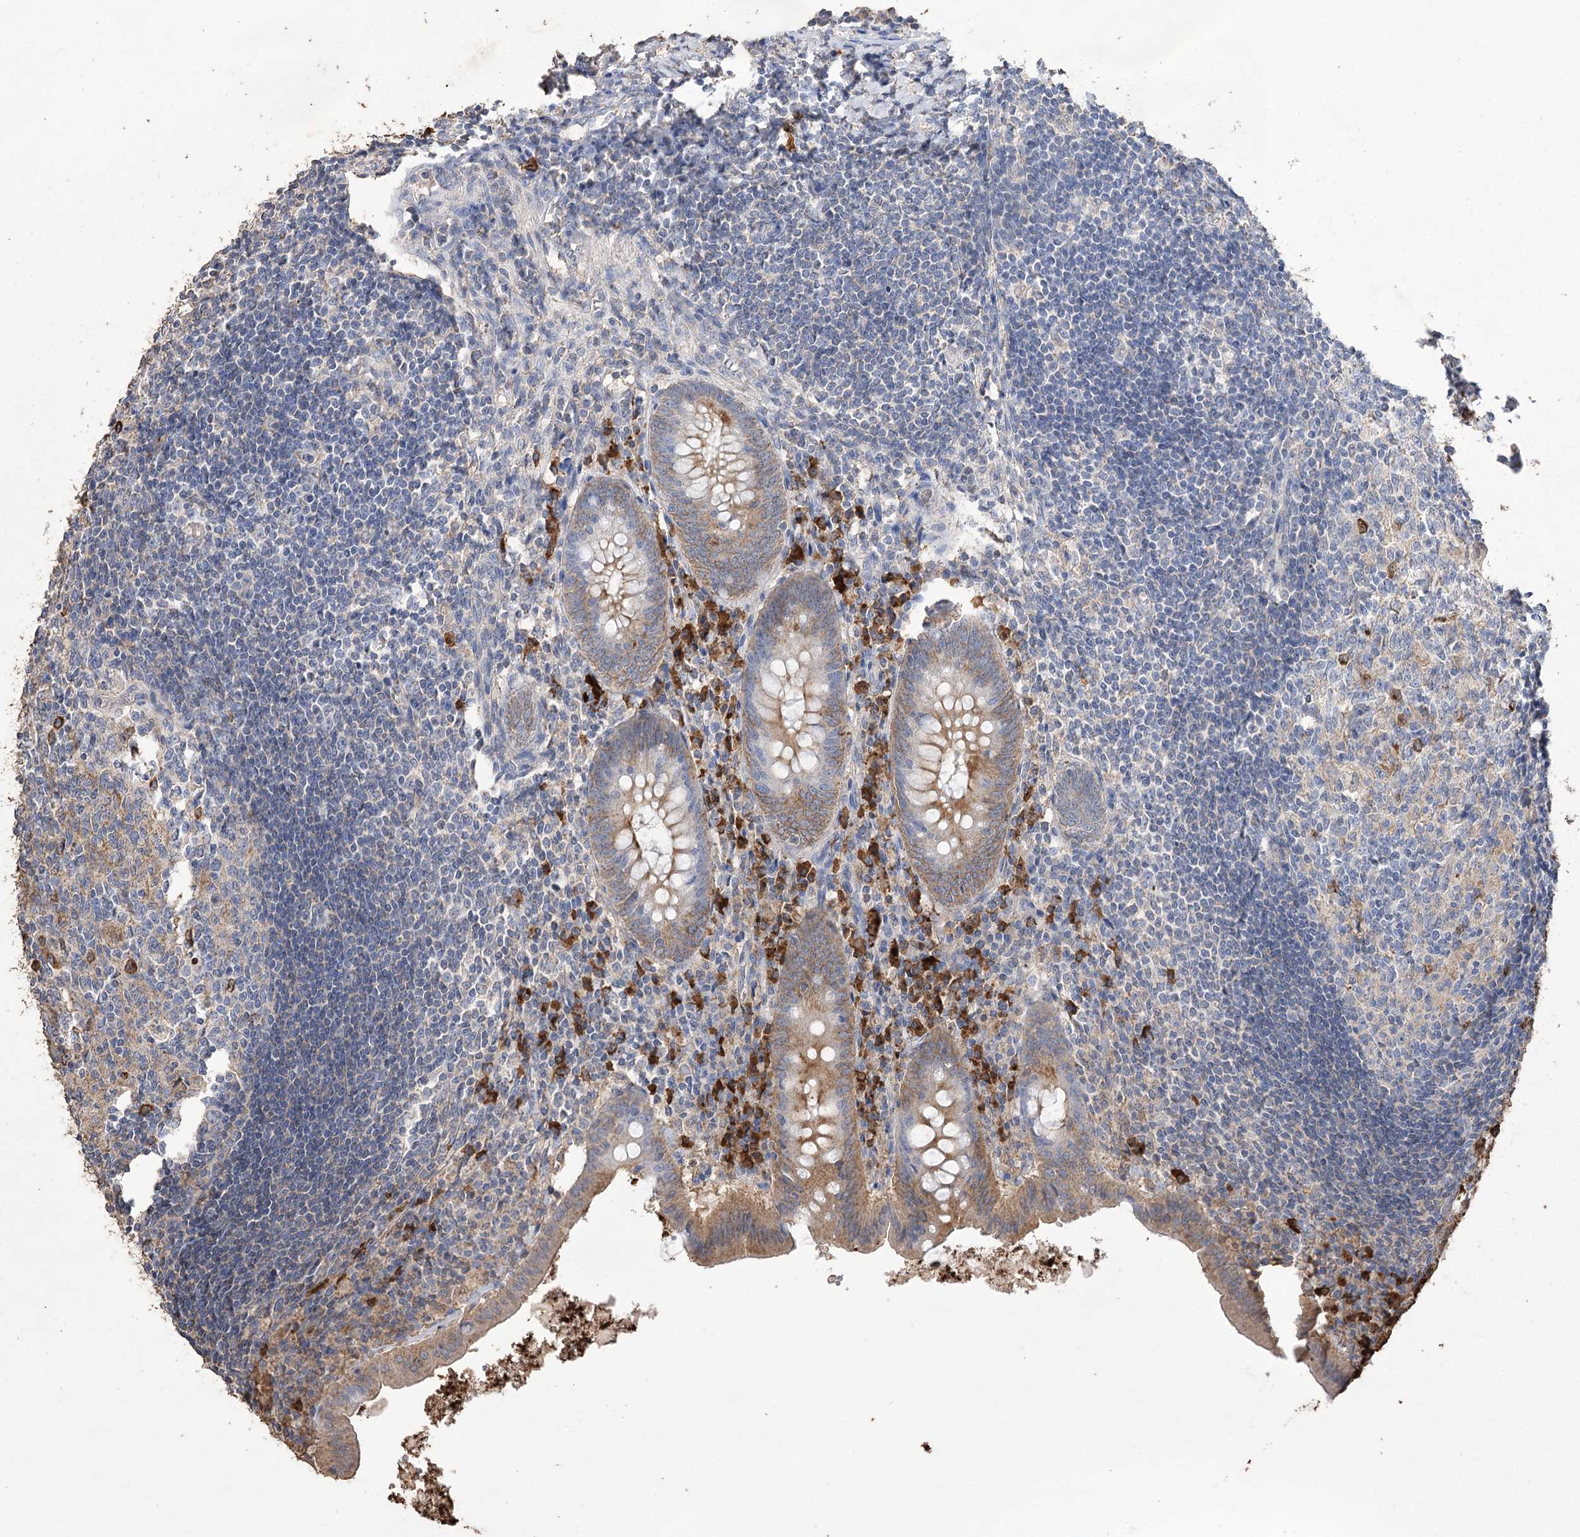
{"staining": {"intensity": "moderate", "quantity": ">75%", "location": "cytoplasmic/membranous"}, "tissue": "appendix", "cell_type": "Glandular cells", "image_type": "normal", "snomed": [{"axis": "morphology", "description": "Normal tissue, NOS"}, {"axis": "topography", "description": "Appendix"}], "caption": "Immunohistochemistry (IHC) image of unremarkable human appendix stained for a protein (brown), which displays medium levels of moderate cytoplasmic/membranous staining in about >75% of glandular cells.", "gene": "IREB2", "patient": {"sex": "female", "age": 54}}